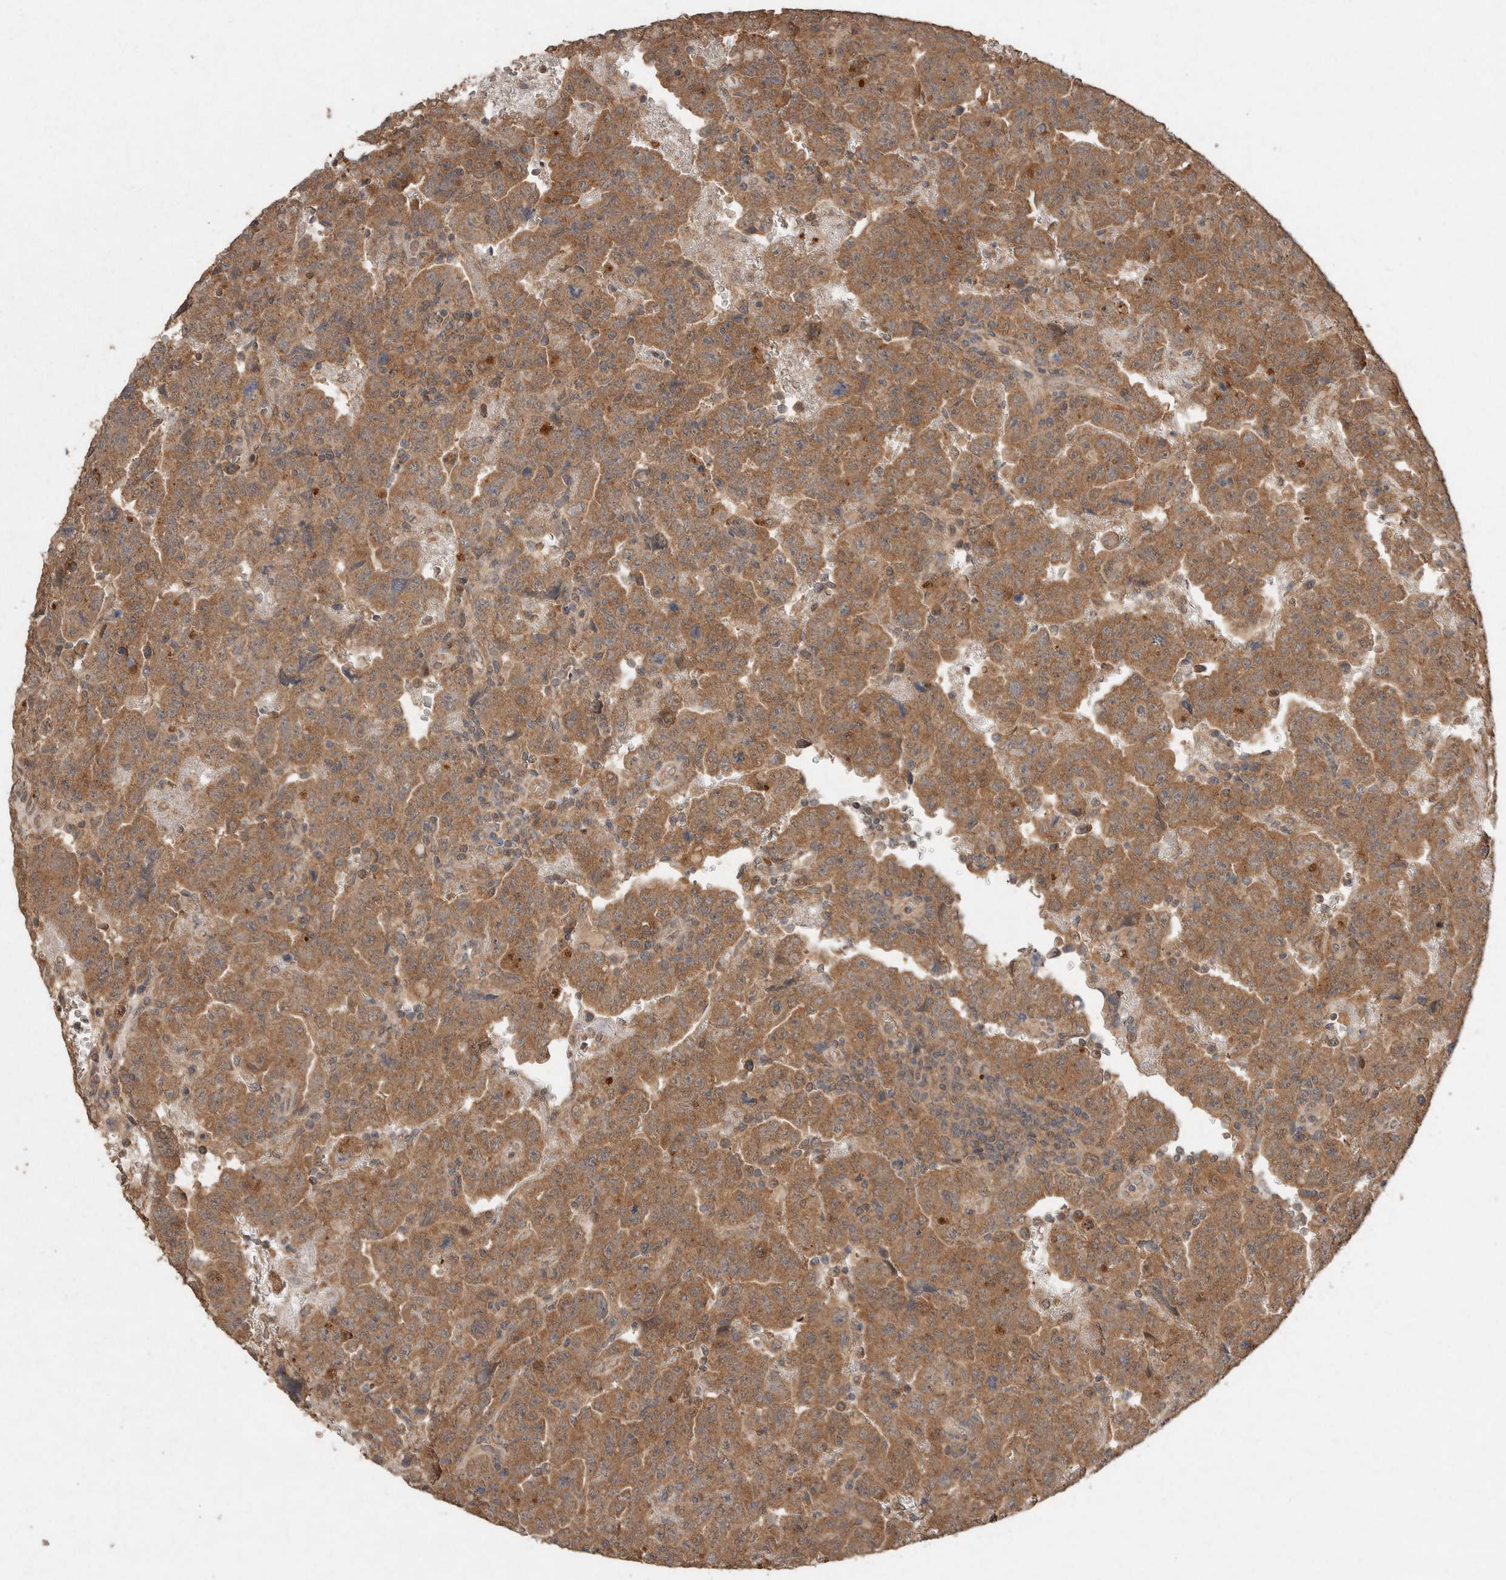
{"staining": {"intensity": "moderate", "quantity": ">75%", "location": "cytoplasmic/membranous"}, "tissue": "testis cancer", "cell_type": "Tumor cells", "image_type": "cancer", "snomed": [{"axis": "morphology", "description": "Carcinoma, Embryonal, NOS"}, {"axis": "topography", "description": "Testis"}], "caption": "Immunohistochemical staining of human testis cancer demonstrates moderate cytoplasmic/membranous protein staining in approximately >75% of tumor cells.", "gene": "KCNJ5", "patient": {"sex": "male", "age": 28}}